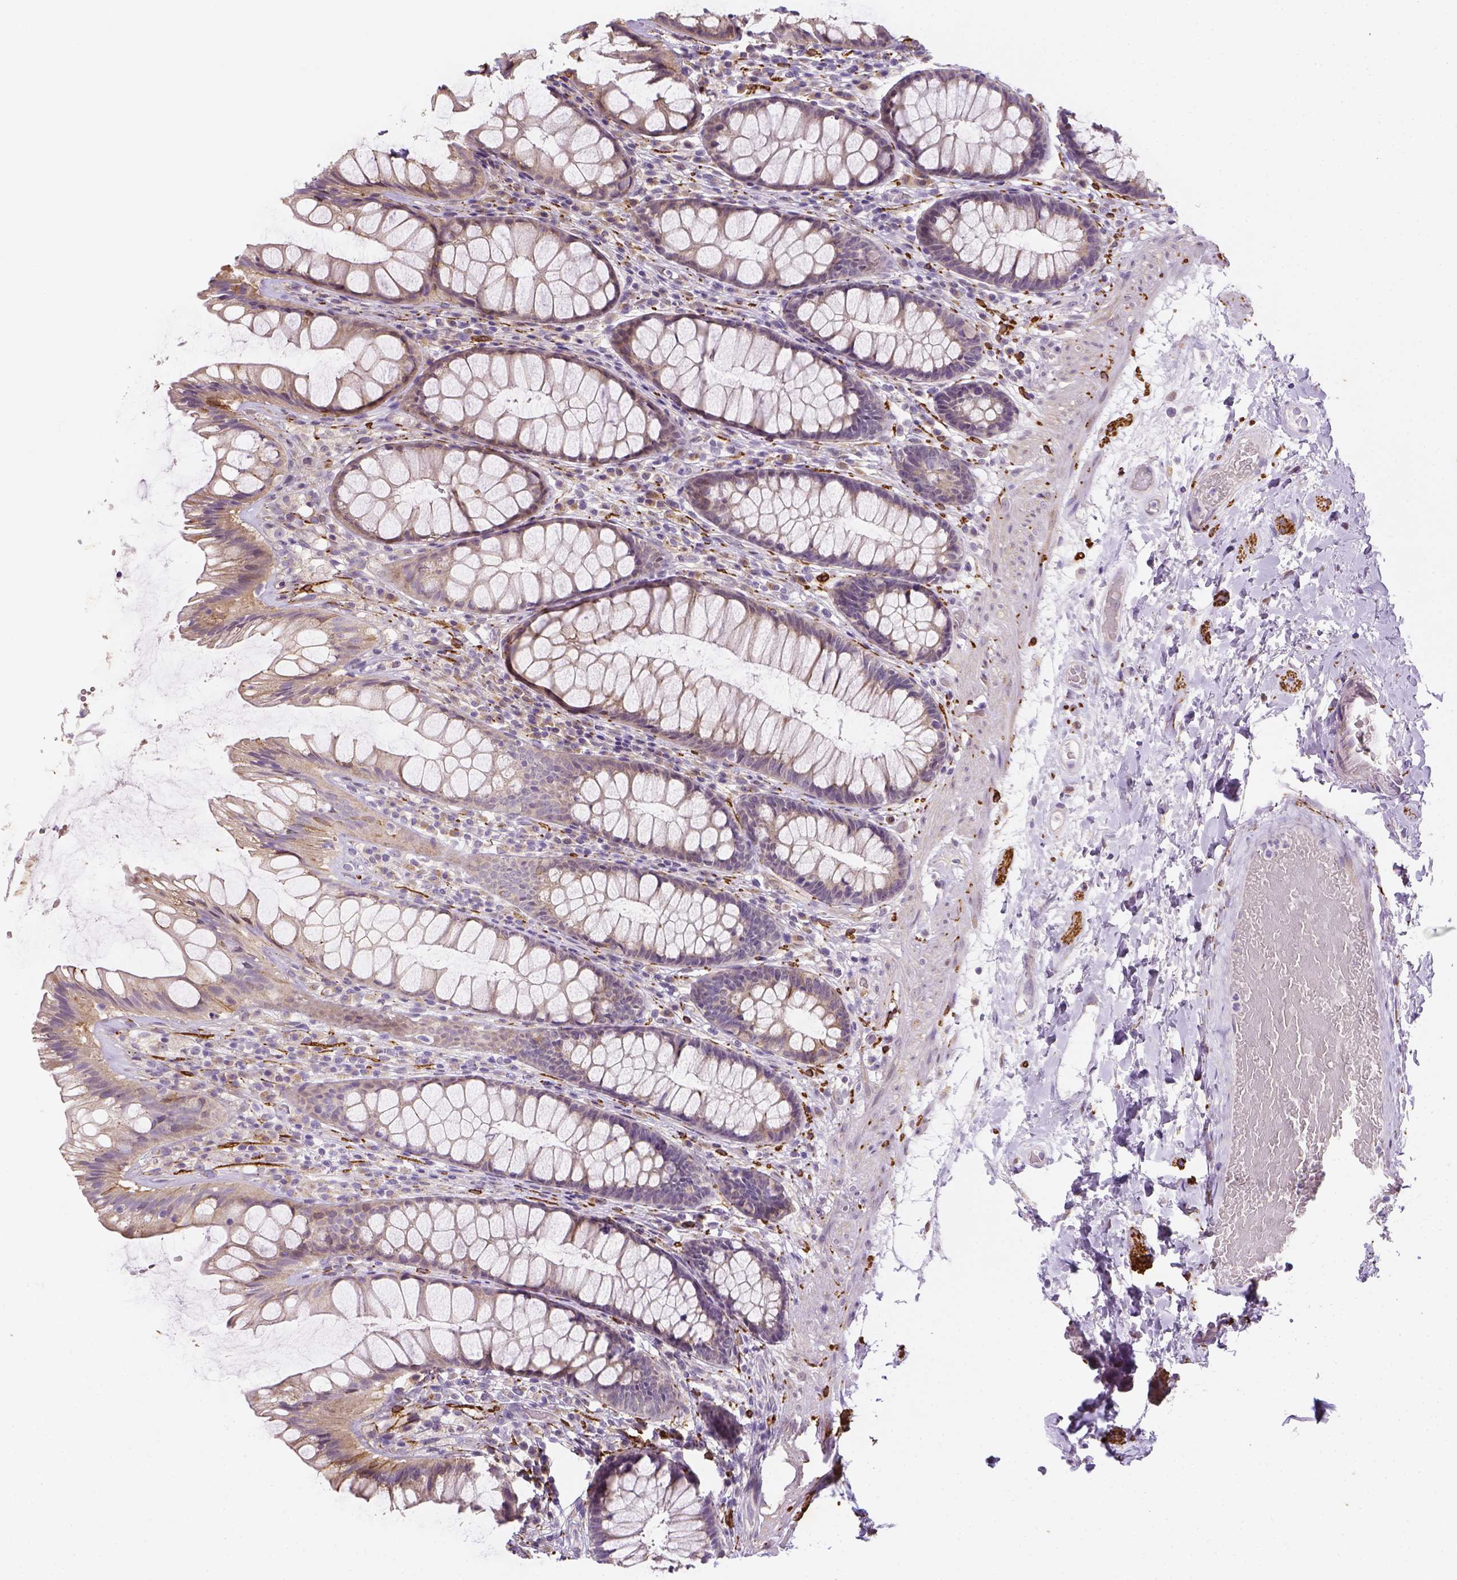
{"staining": {"intensity": "strong", "quantity": "<25%", "location": "cytoplasmic/membranous"}, "tissue": "rectum", "cell_type": "Glandular cells", "image_type": "normal", "snomed": [{"axis": "morphology", "description": "Normal tissue, NOS"}, {"axis": "topography", "description": "Rectum"}], "caption": "Immunohistochemical staining of unremarkable human rectum shows strong cytoplasmic/membranous protein staining in approximately <25% of glandular cells.", "gene": "CACNB1", "patient": {"sex": "male", "age": 72}}